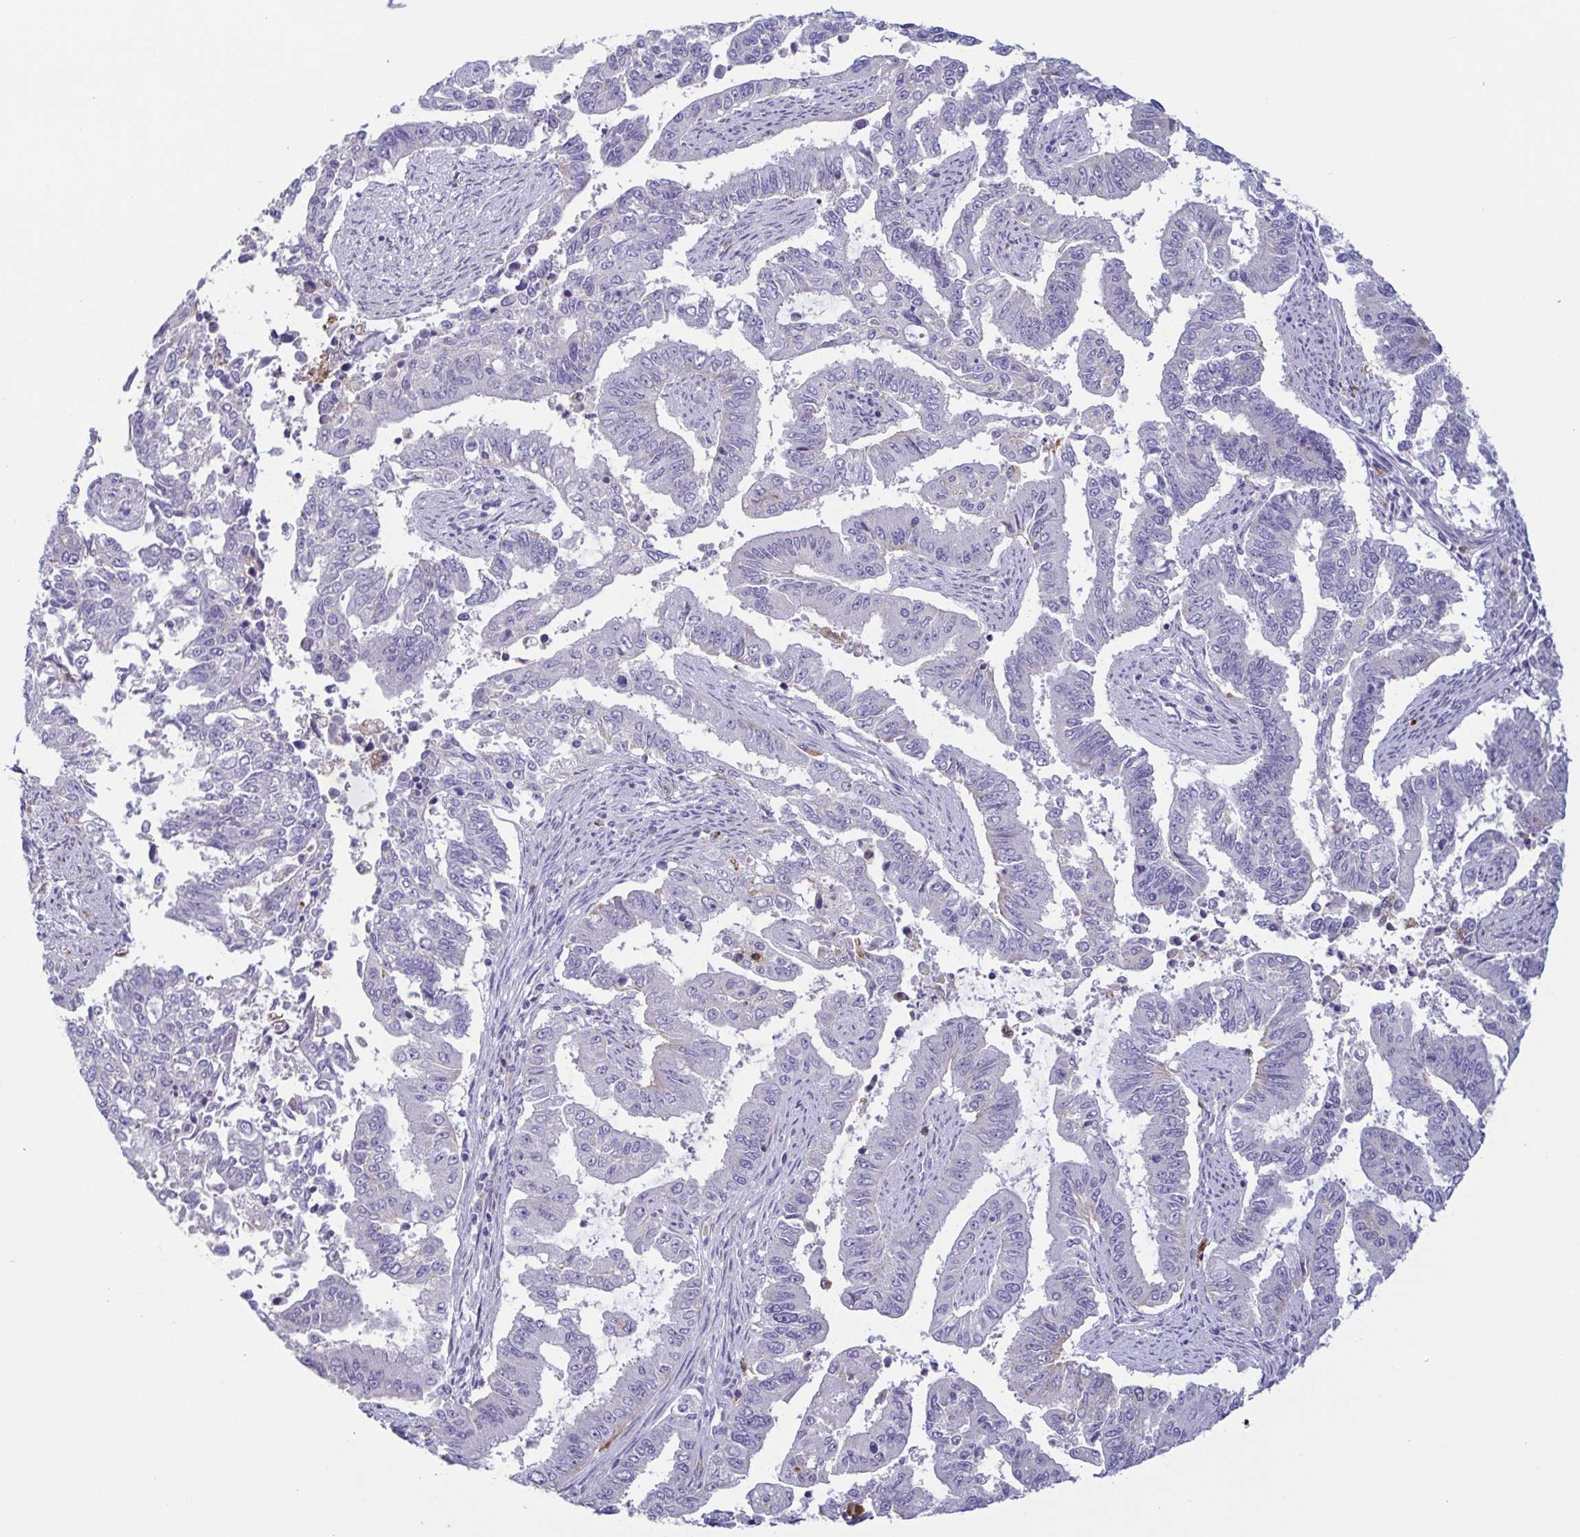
{"staining": {"intensity": "negative", "quantity": "none", "location": "none"}, "tissue": "endometrial cancer", "cell_type": "Tumor cells", "image_type": "cancer", "snomed": [{"axis": "morphology", "description": "Adenocarcinoma, NOS"}, {"axis": "topography", "description": "Uterus"}], "caption": "A histopathology image of endometrial cancer (adenocarcinoma) stained for a protein demonstrates no brown staining in tumor cells.", "gene": "ATP6V1G2", "patient": {"sex": "female", "age": 59}}